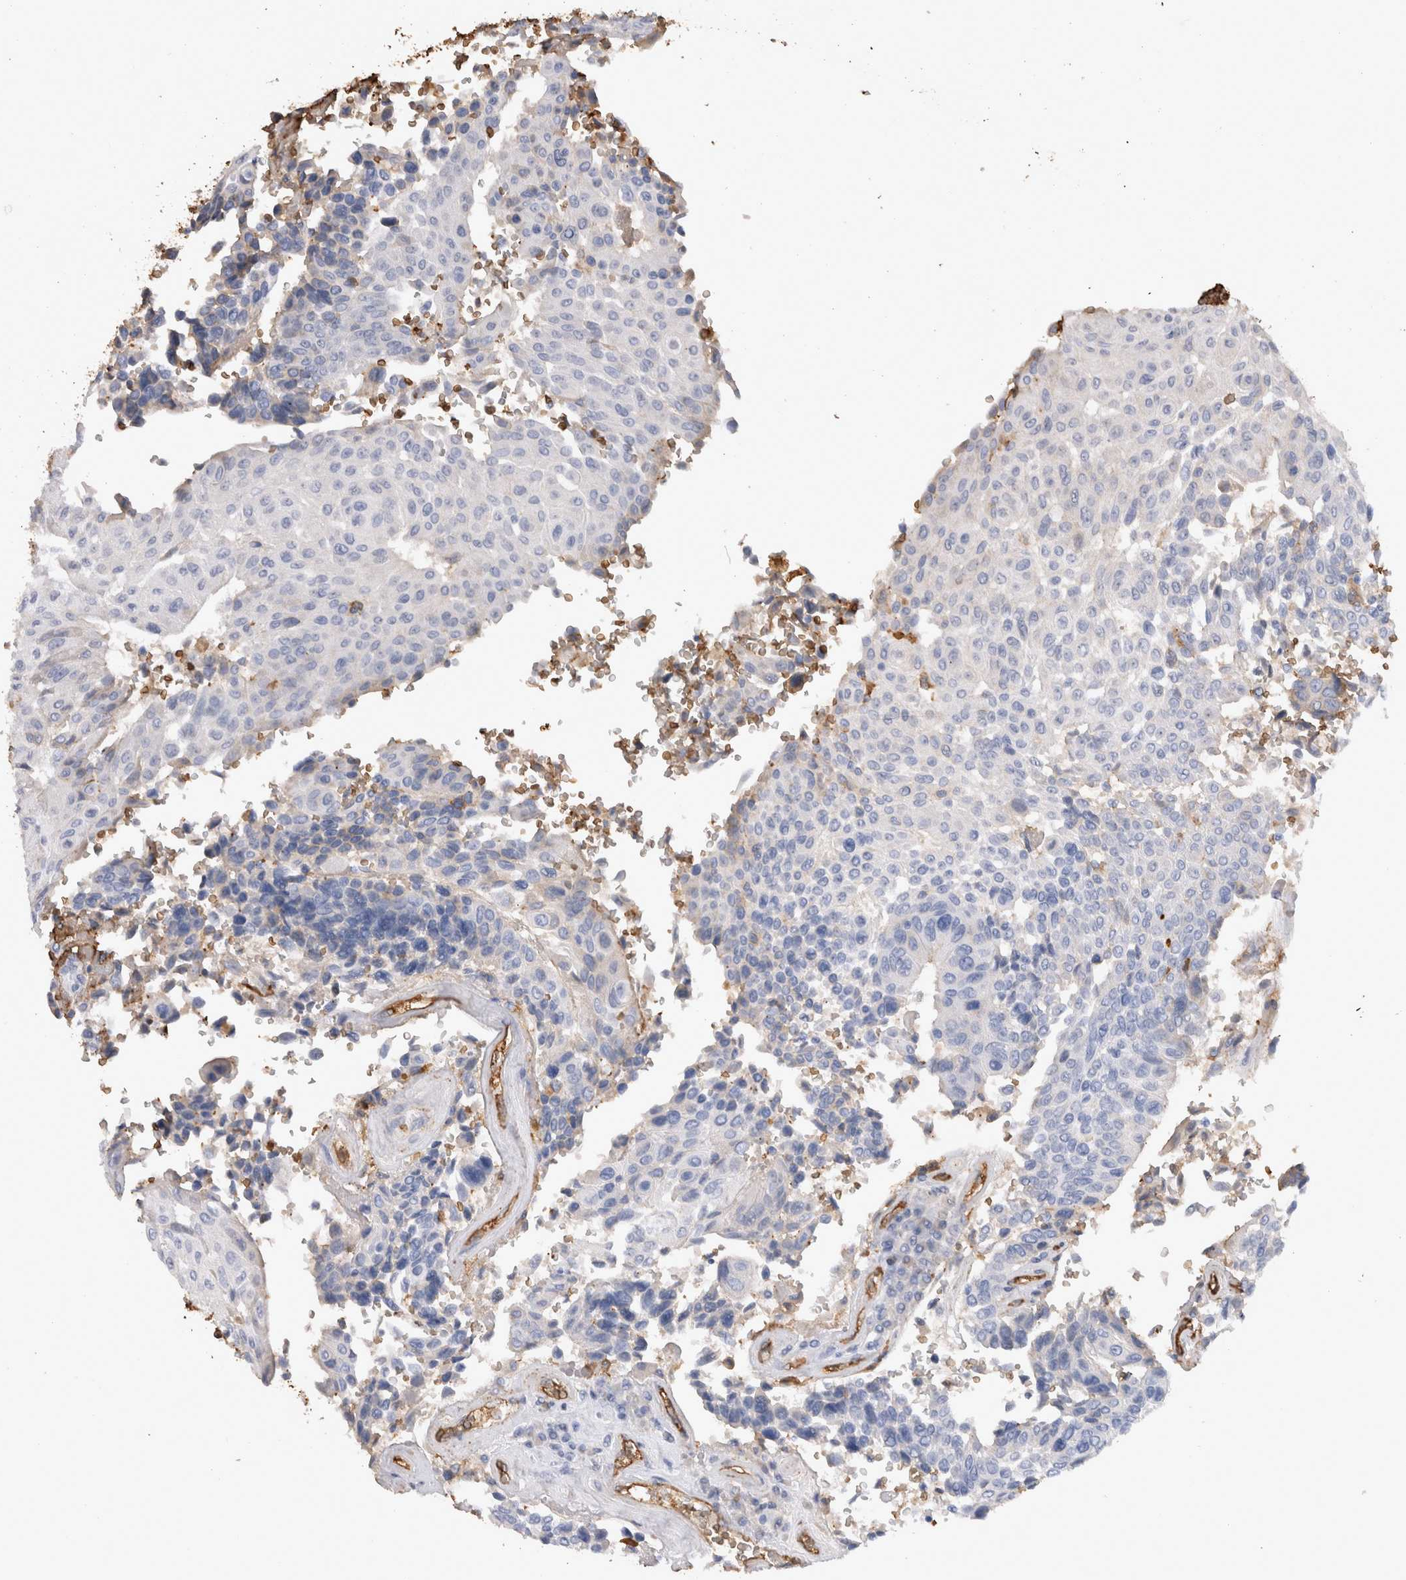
{"staining": {"intensity": "negative", "quantity": "none", "location": "none"}, "tissue": "urothelial cancer", "cell_type": "Tumor cells", "image_type": "cancer", "snomed": [{"axis": "morphology", "description": "Urothelial carcinoma, High grade"}, {"axis": "topography", "description": "Urinary bladder"}], "caption": "This is a micrograph of IHC staining of urothelial carcinoma (high-grade), which shows no positivity in tumor cells.", "gene": "IL17RC", "patient": {"sex": "male", "age": 66}}